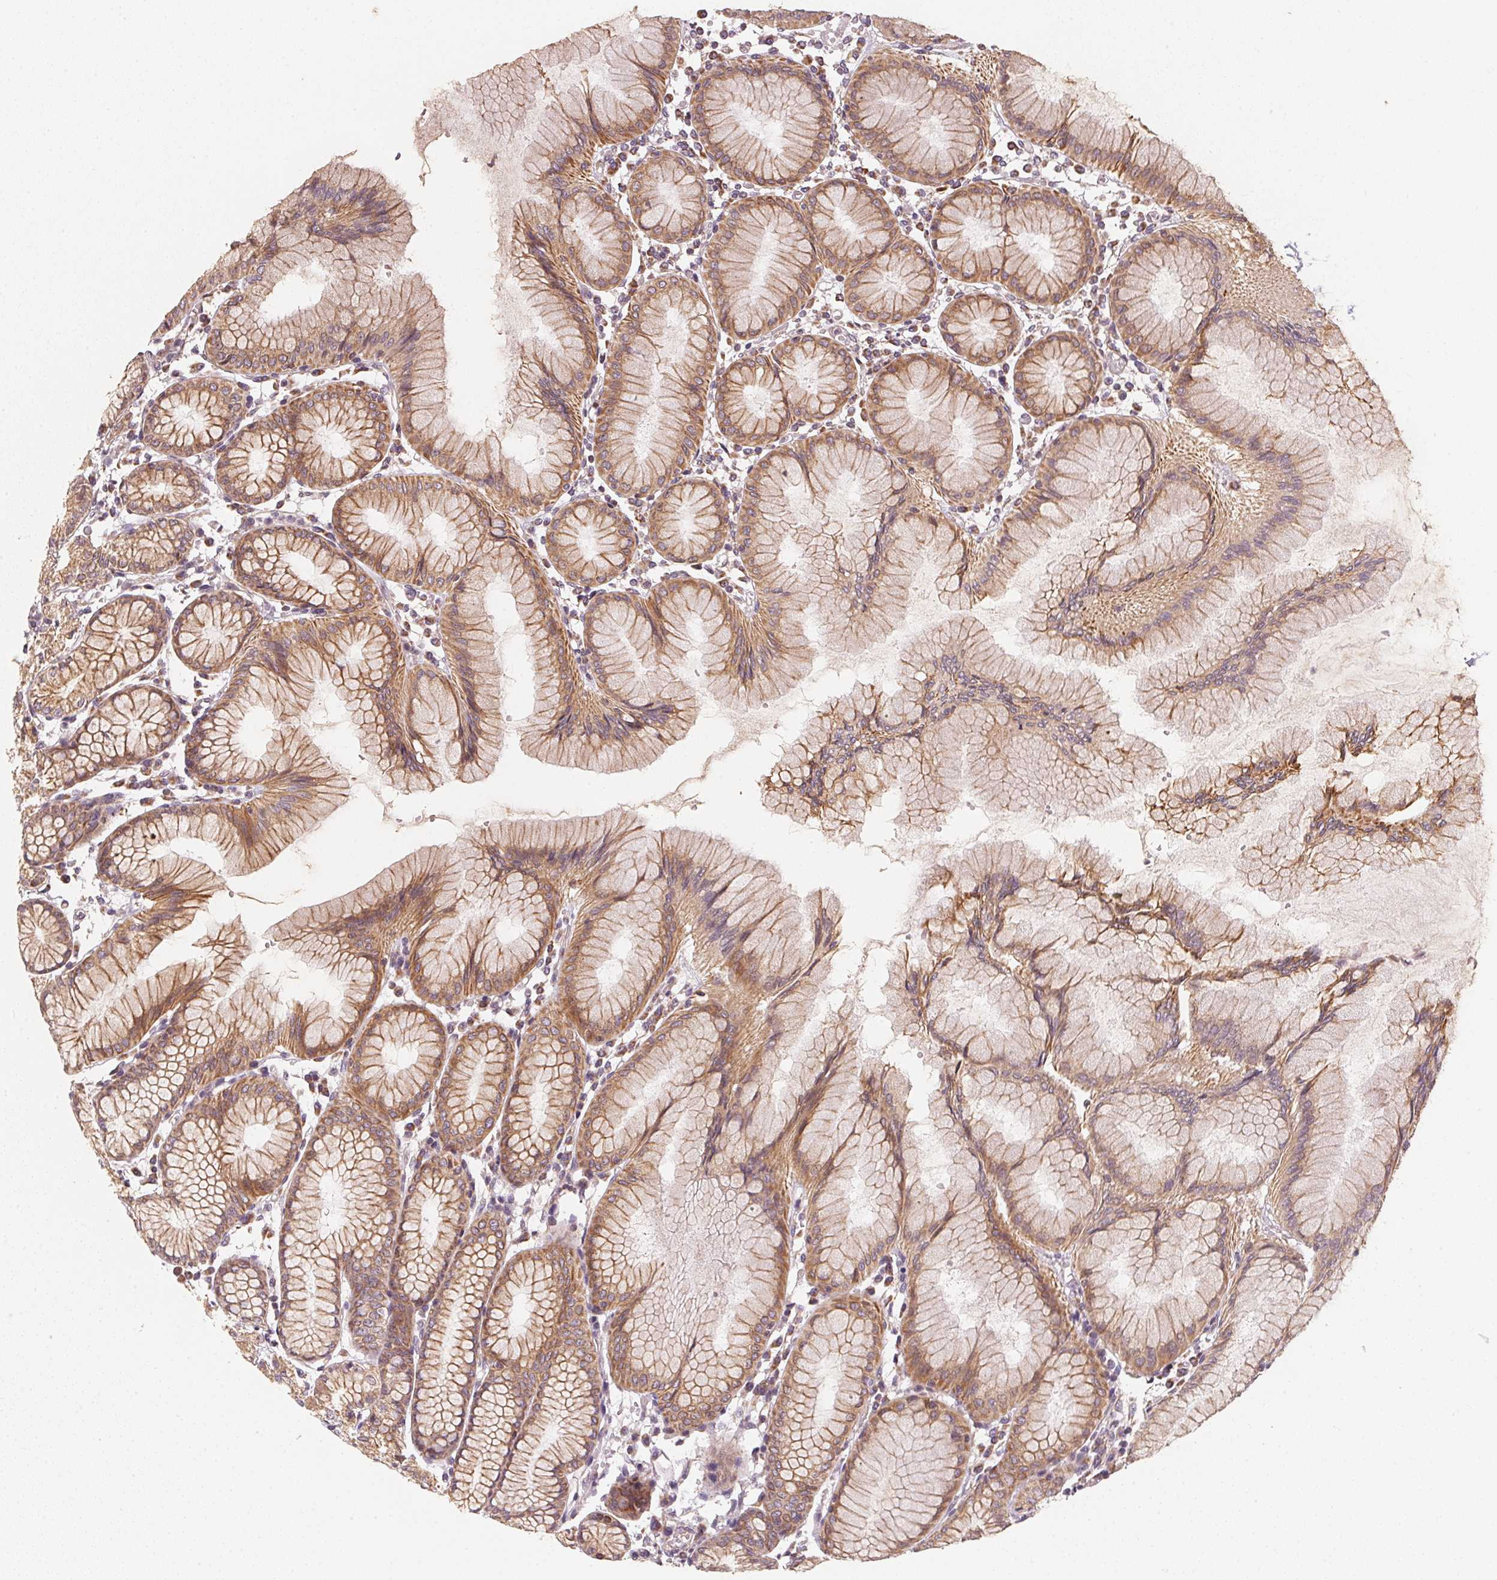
{"staining": {"intensity": "moderate", "quantity": ">75%", "location": "cytoplasmic/membranous"}, "tissue": "stomach", "cell_type": "Glandular cells", "image_type": "normal", "snomed": [{"axis": "morphology", "description": "Normal tissue, NOS"}, {"axis": "topography", "description": "Stomach"}], "caption": "IHC photomicrograph of unremarkable stomach stained for a protein (brown), which shows medium levels of moderate cytoplasmic/membranous positivity in about >75% of glandular cells.", "gene": "MATCAP1", "patient": {"sex": "female", "age": 57}}